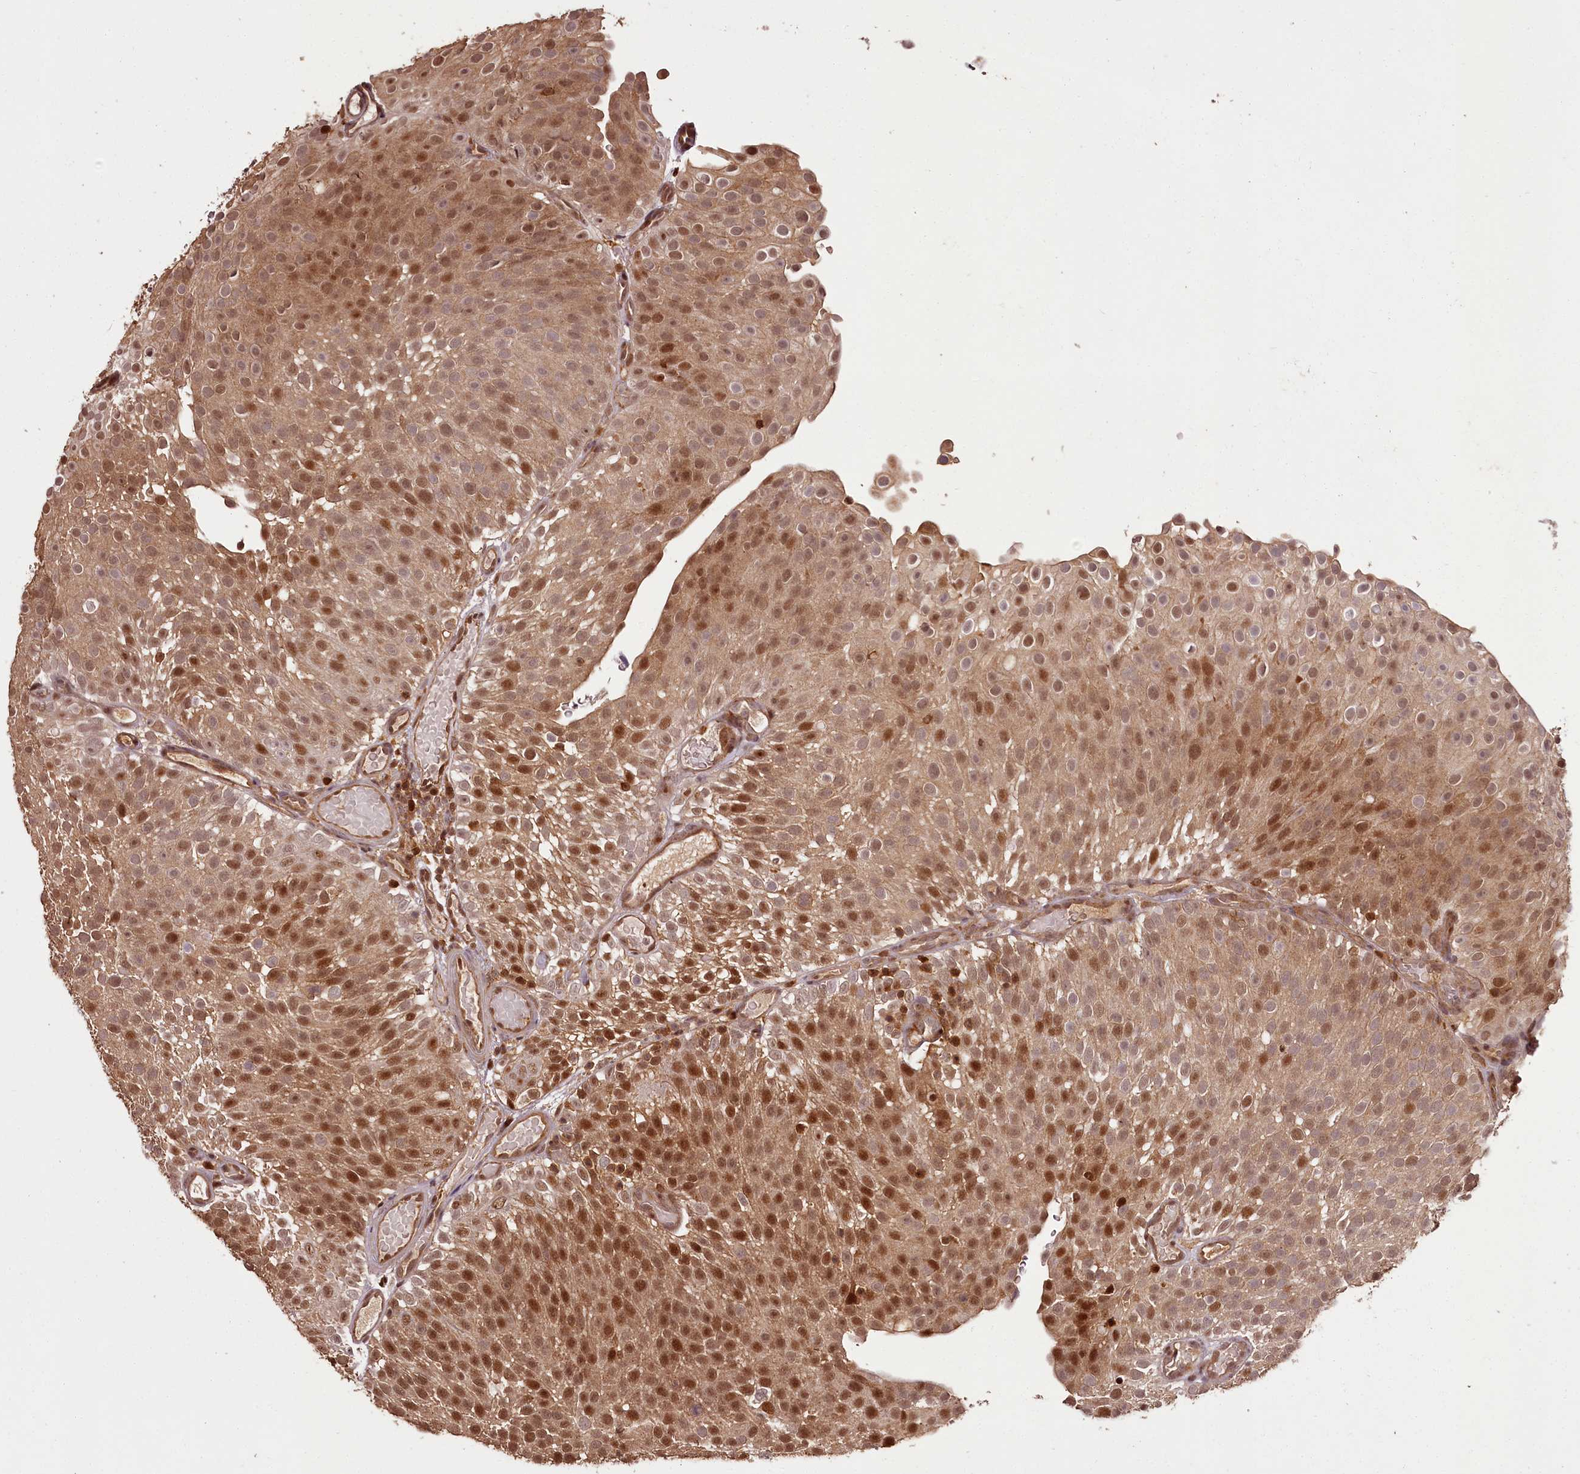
{"staining": {"intensity": "moderate", "quantity": ">75%", "location": "cytoplasmic/membranous,nuclear"}, "tissue": "urothelial cancer", "cell_type": "Tumor cells", "image_type": "cancer", "snomed": [{"axis": "morphology", "description": "Urothelial carcinoma, Low grade"}, {"axis": "topography", "description": "Urinary bladder"}], "caption": "A brown stain shows moderate cytoplasmic/membranous and nuclear expression of a protein in urothelial cancer tumor cells.", "gene": "NPRL2", "patient": {"sex": "male", "age": 78}}